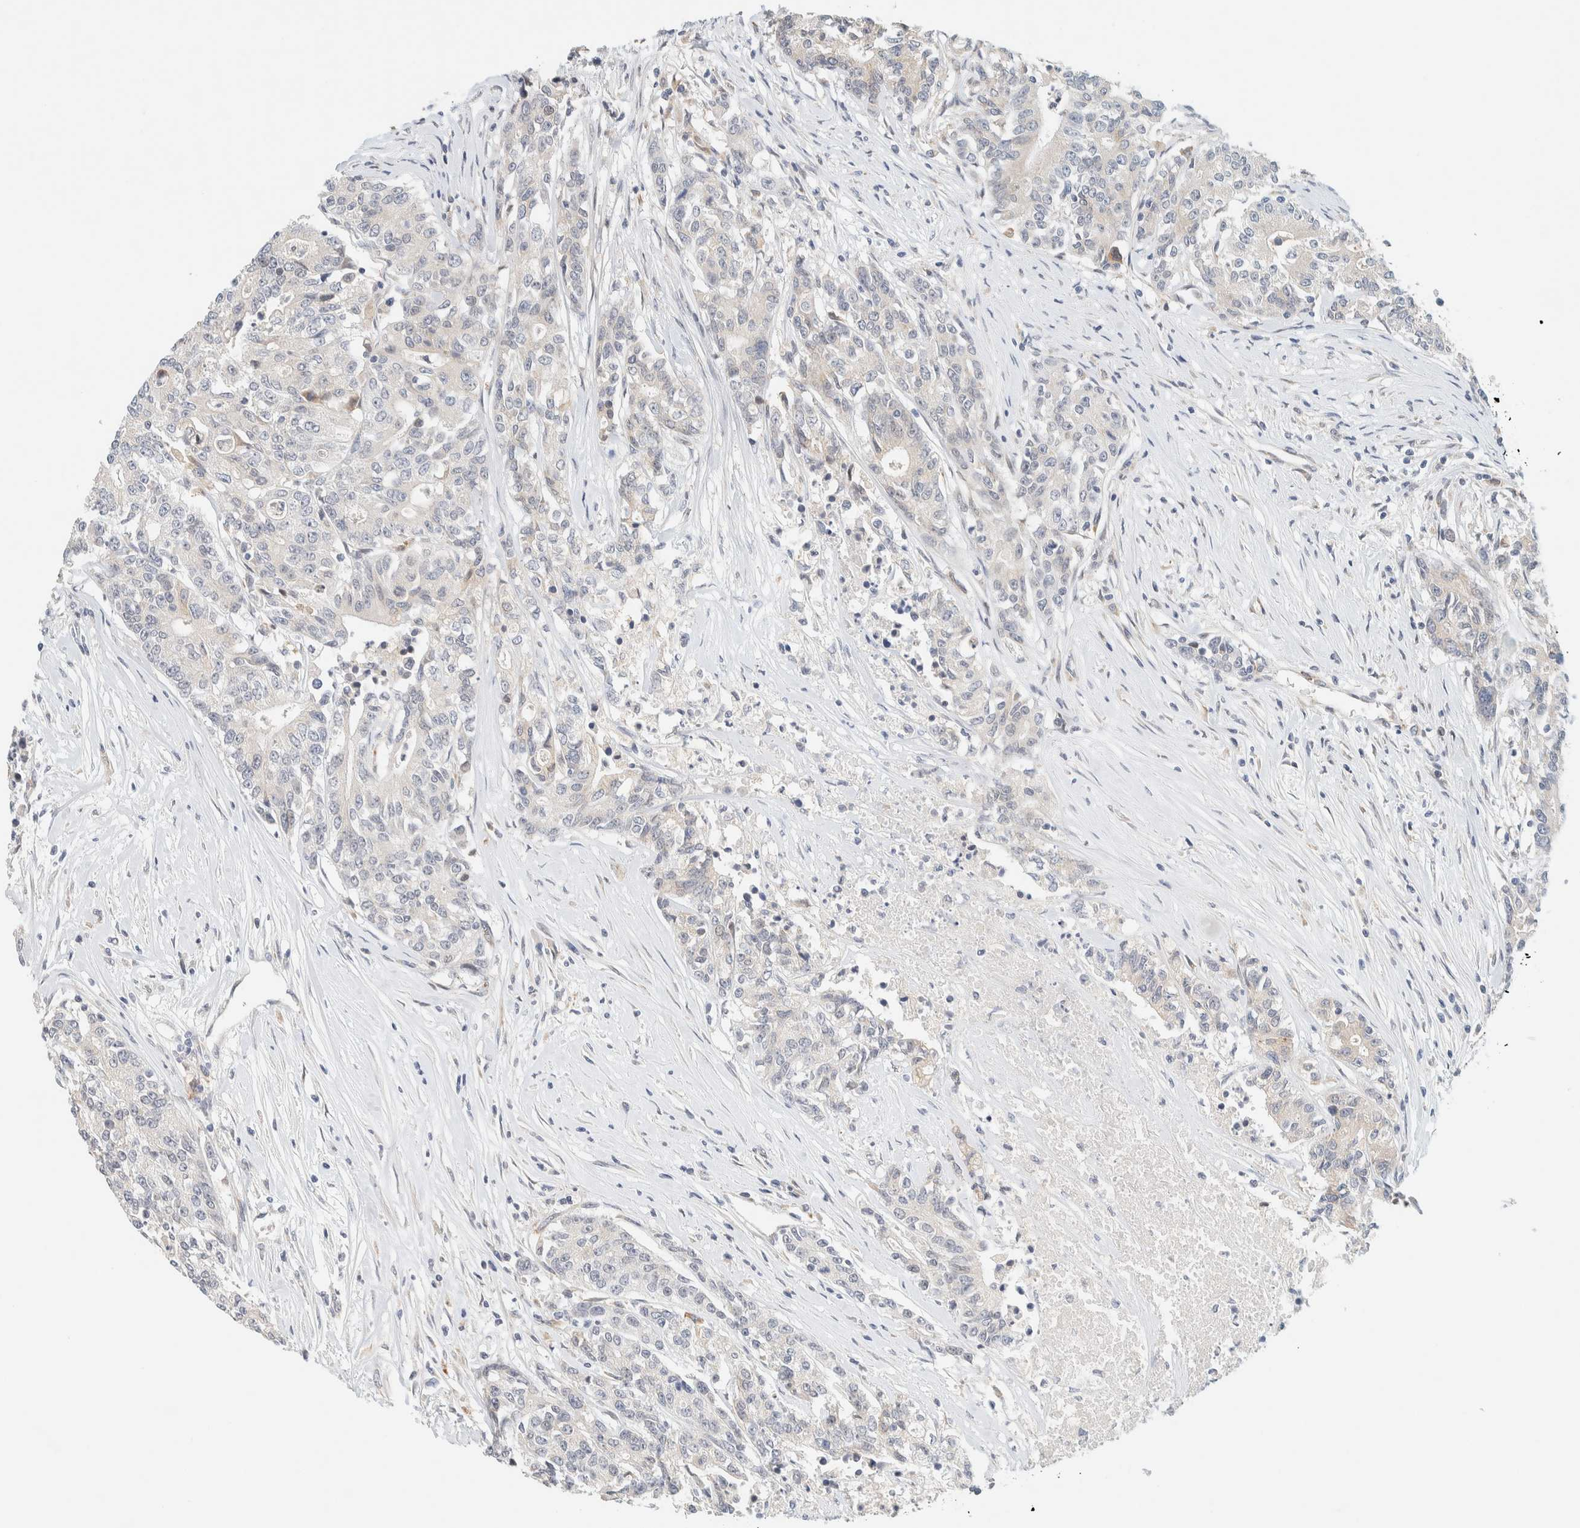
{"staining": {"intensity": "negative", "quantity": "none", "location": "none"}, "tissue": "colorectal cancer", "cell_type": "Tumor cells", "image_type": "cancer", "snomed": [{"axis": "morphology", "description": "Adenocarcinoma, NOS"}, {"axis": "topography", "description": "Colon"}], "caption": "Immunohistochemistry (IHC) histopathology image of neoplastic tissue: colorectal cancer stained with DAB (3,3'-diaminobenzidine) exhibits no significant protein staining in tumor cells.", "gene": "SUMF2", "patient": {"sex": "female", "age": 77}}